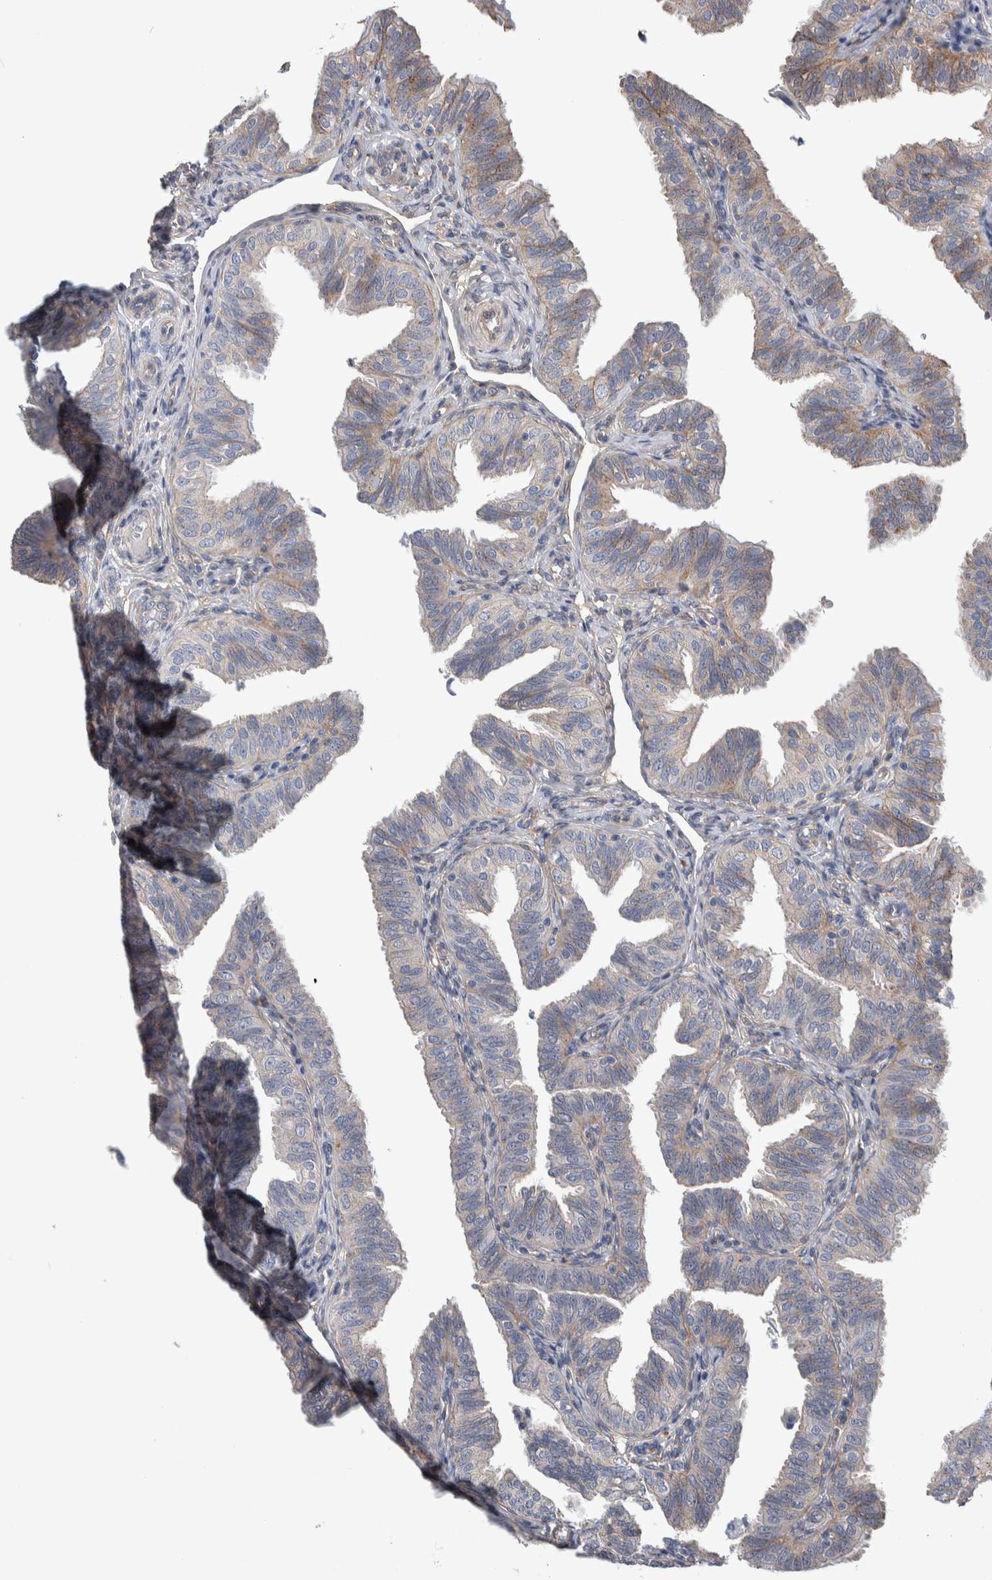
{"staining": {"intensity": "weak", "quantity": "<25%", "location": "cytoplasmic/membranous"}, "tissue": "fallopian tube", "cell_type": "Glandular cells", "image_type": "normal", "snomed": [{"axis": "morphology", "description": "Normal tissue, NOS"}, {"axis": "topography", "description": "Fallopian tube"}], "caption": "Glandular cells show no significant protein expression in unremarkable fallopian tube. (Immunohistochemistry, brightfield microscopy, high magnification).", "gene": "GCNA", "patient": {"sex": "female", "age": 35}}